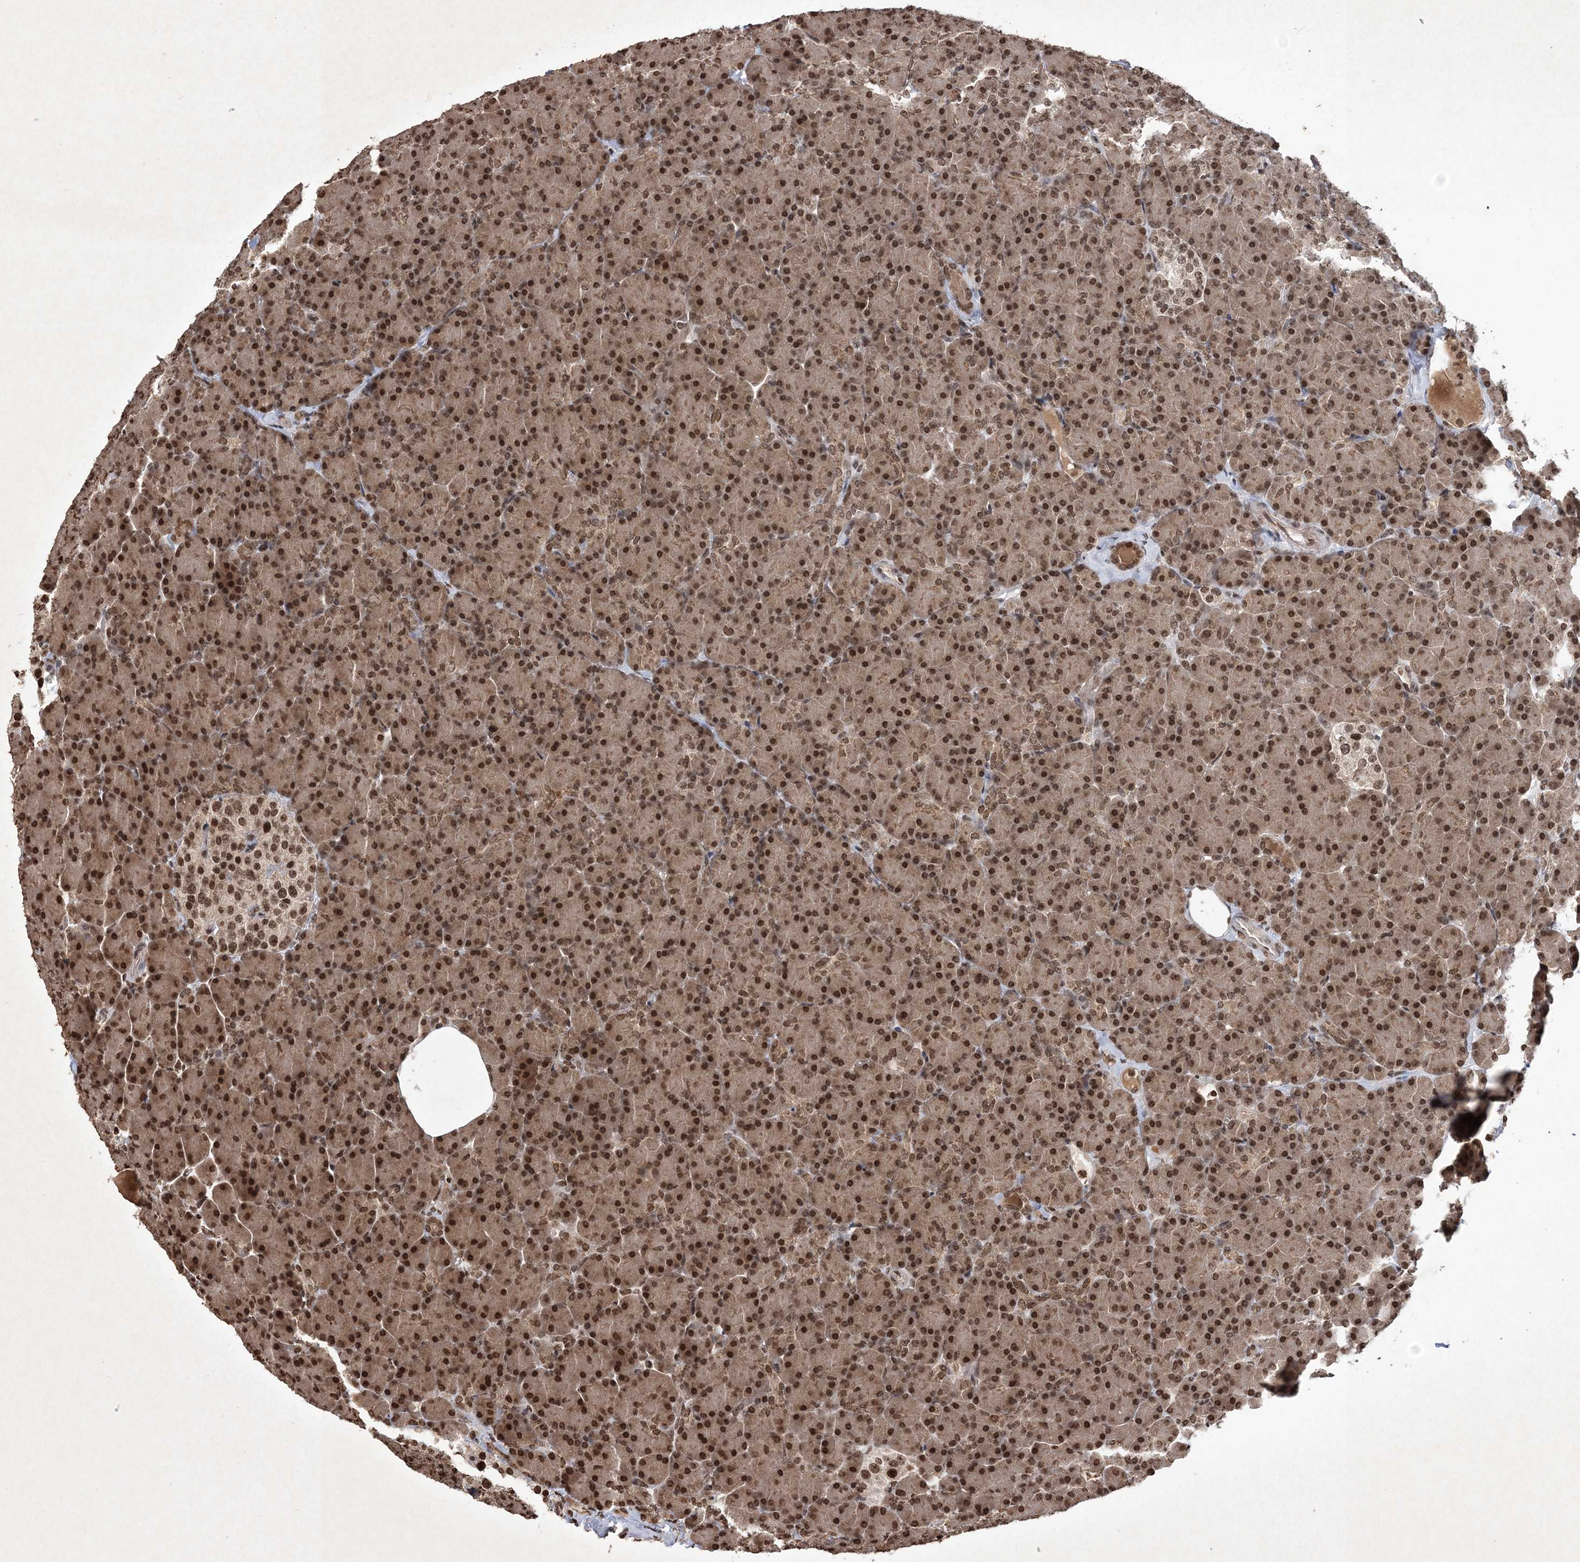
{"staining": {"intensity": "strong", "quantity": ">75%", "location": "cytoplasmic/membranous,nuclear"}, "tissue": "pancreas", "cell_type": "Exocrine glandular cells", "image_type": "normal", "snomed": [{"axis": "morphology", "description": "Normal tissue, NOS"}, {"axis": "topography", "description": "Pancreas"}], "caption": "Immunohistochemical staining of unremarkable pancreas shows strong cytoplasmic/membranous,nuclear protein expression in approximately >75% of exocrine glandular cells. (DAB (3,3'-diaminobenzidine) IHC, brown staining for protein, blue staining for nuclei).", "gene": "NEDD9", "patient": {"sex": "female", "age": 43}}